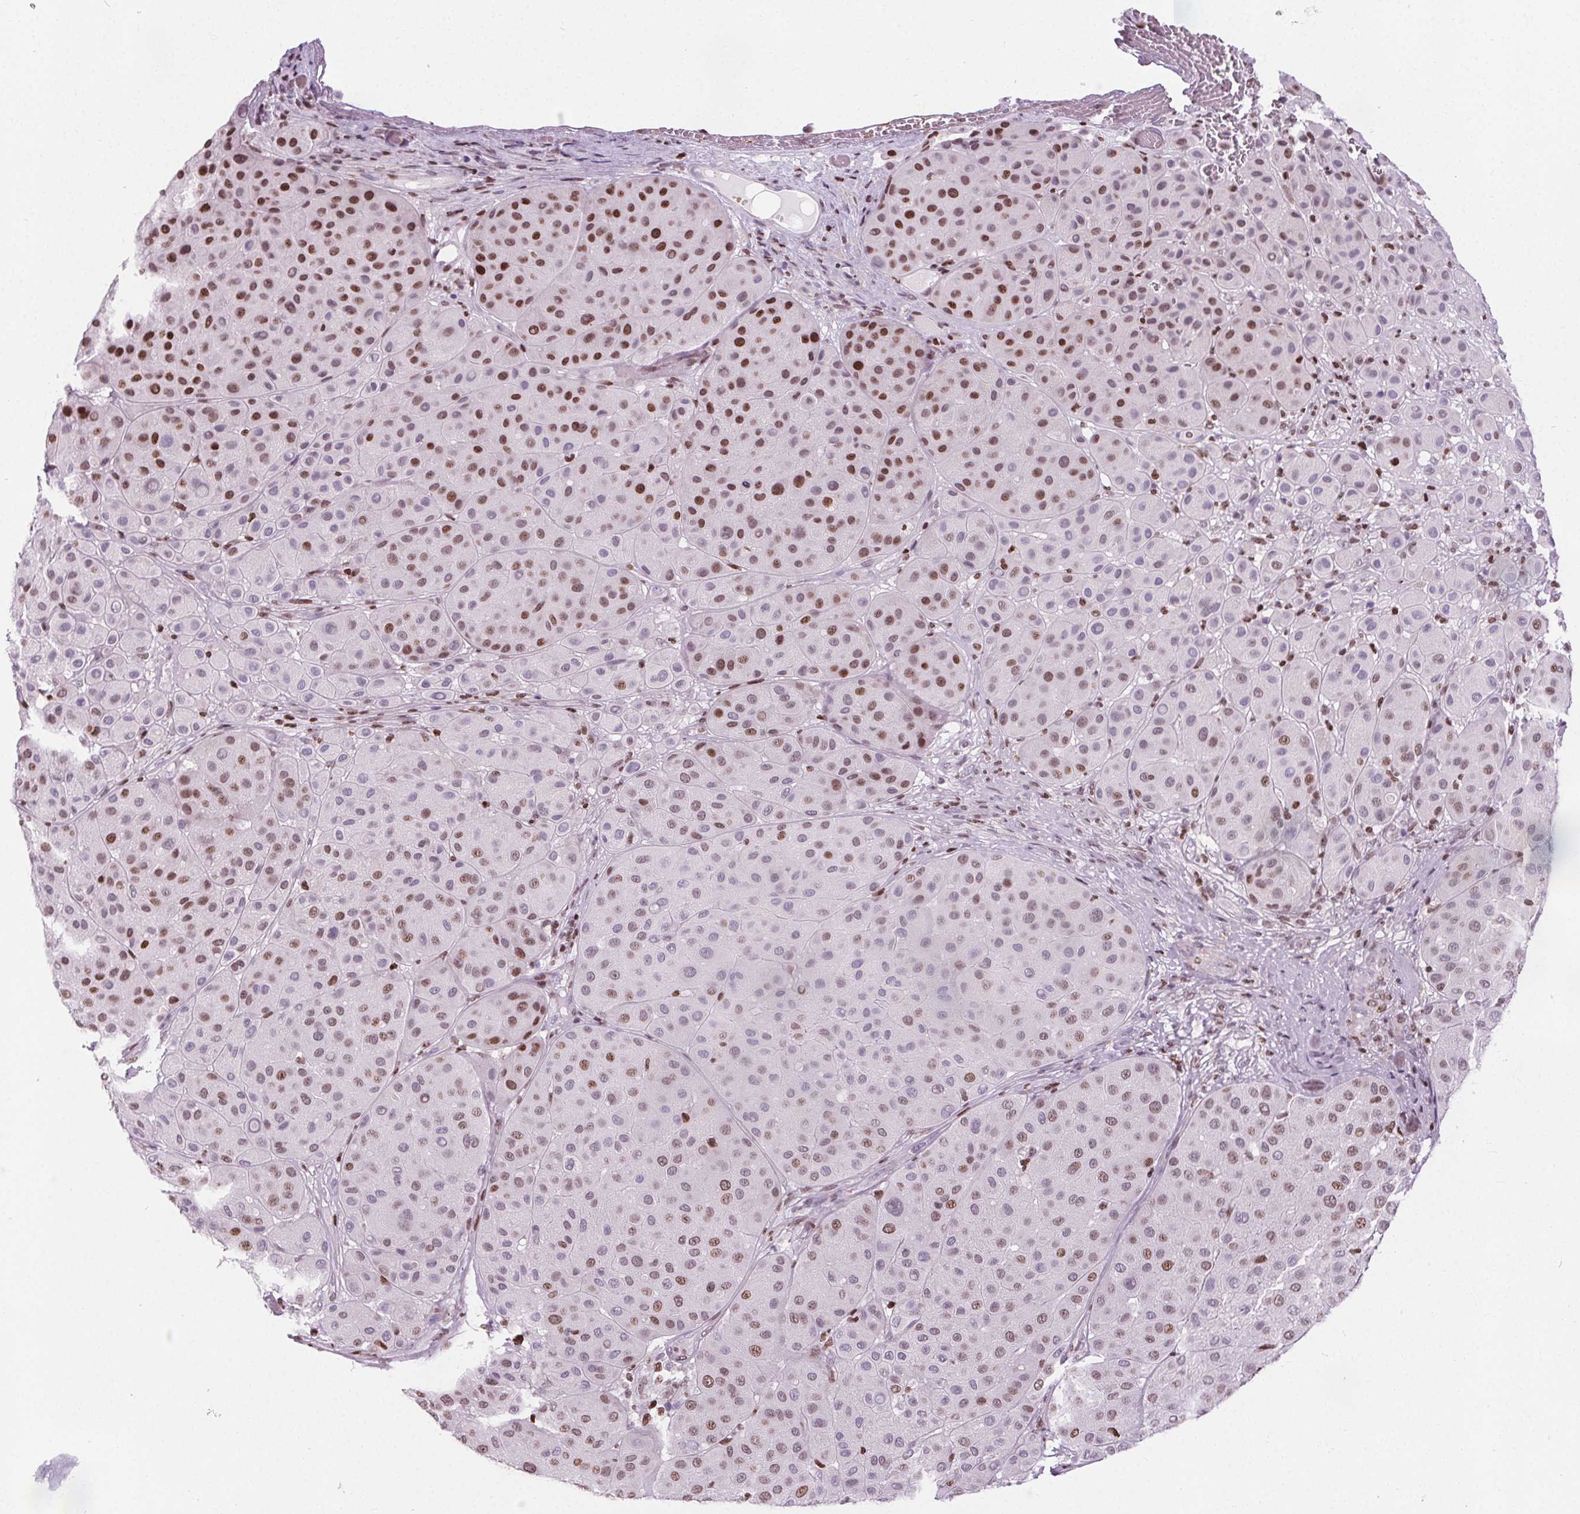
{"staining": {"intensity": "moderate", "quantity": "25%-75%", "location": "nuclear"}, "tissue": "melanoma", "cell_type": "Tumor cells", "image_type": "cancer", "snomed": [{"axis": "morphology", "description": "Malignant melanoma, Metastatic site"}, {"axis": "topography", "description": "Smooth muscle"}], "caption": "Tumor cells display moderate nuclear expression in approximately 25%-75% of cells in melanoma.", "gene": "ISLR2", "patient": {"sex": "male", "age": 41}}